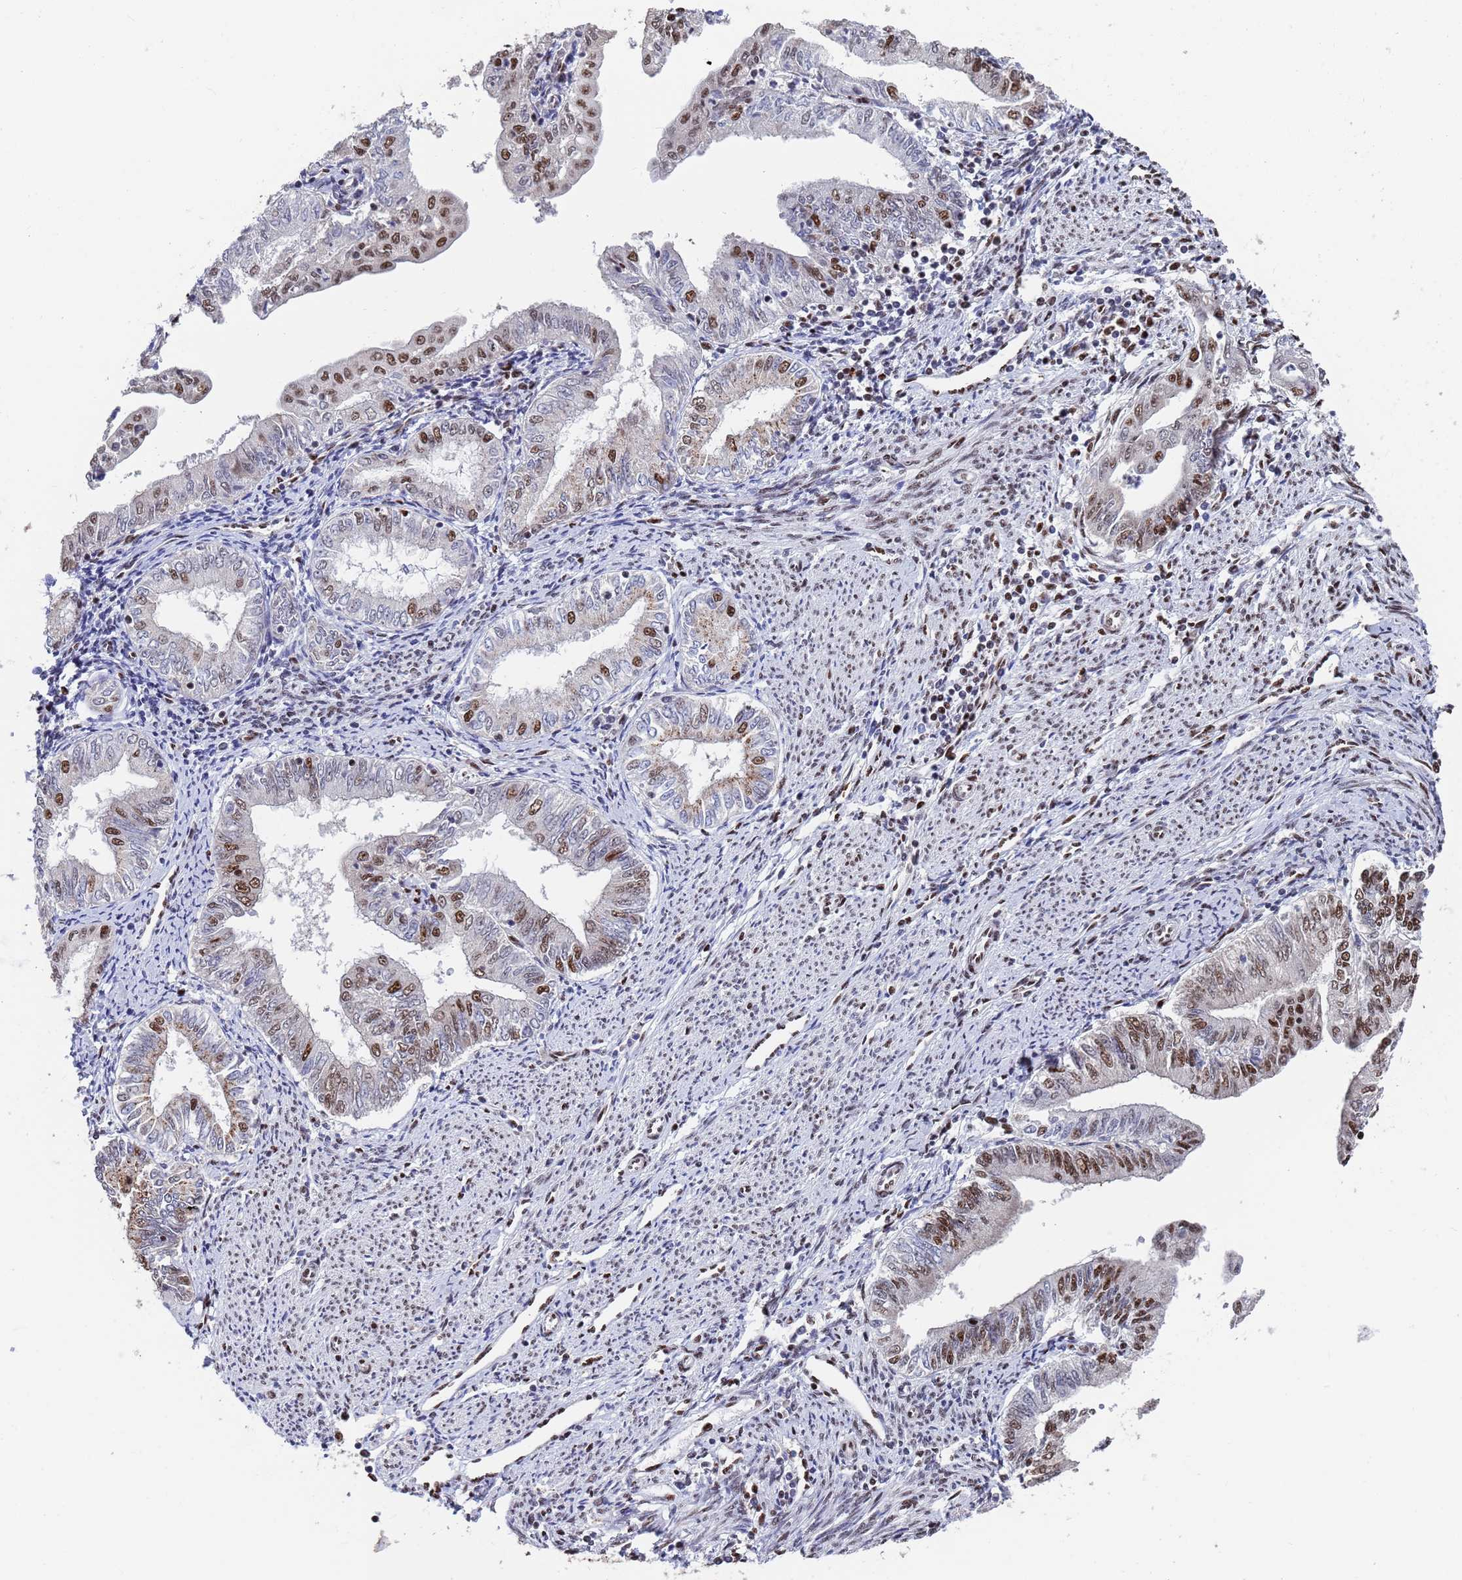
{"staining": {"intensity": "strong", "quantity": "25%-75%", "location": "nuclear"}, "tissue": "endometrial cancer", "cell_type": "Tumor cells", "image_type": "cancer", "snomed": [{"axis": "morphology", "description": "Adenocarcinoma, NOS"}, {"axis": "topography", "description": "Endometrium"}], "caption": "Immunohistochemistry staining of endometrial cancer (adenocarcinoma), which demonstrates high levels of strong nuclear expression in about 25%-75% of tumor cells indicating strong nuclear protein staining. The staining was performed using DAB (3,3'-diaminobenzidine) (brown) for protein detection and nuclei were counterstained in hematoxylin (blue).", "gene": "SF3B2", "patient": {"sex": "female", "age": 66}}